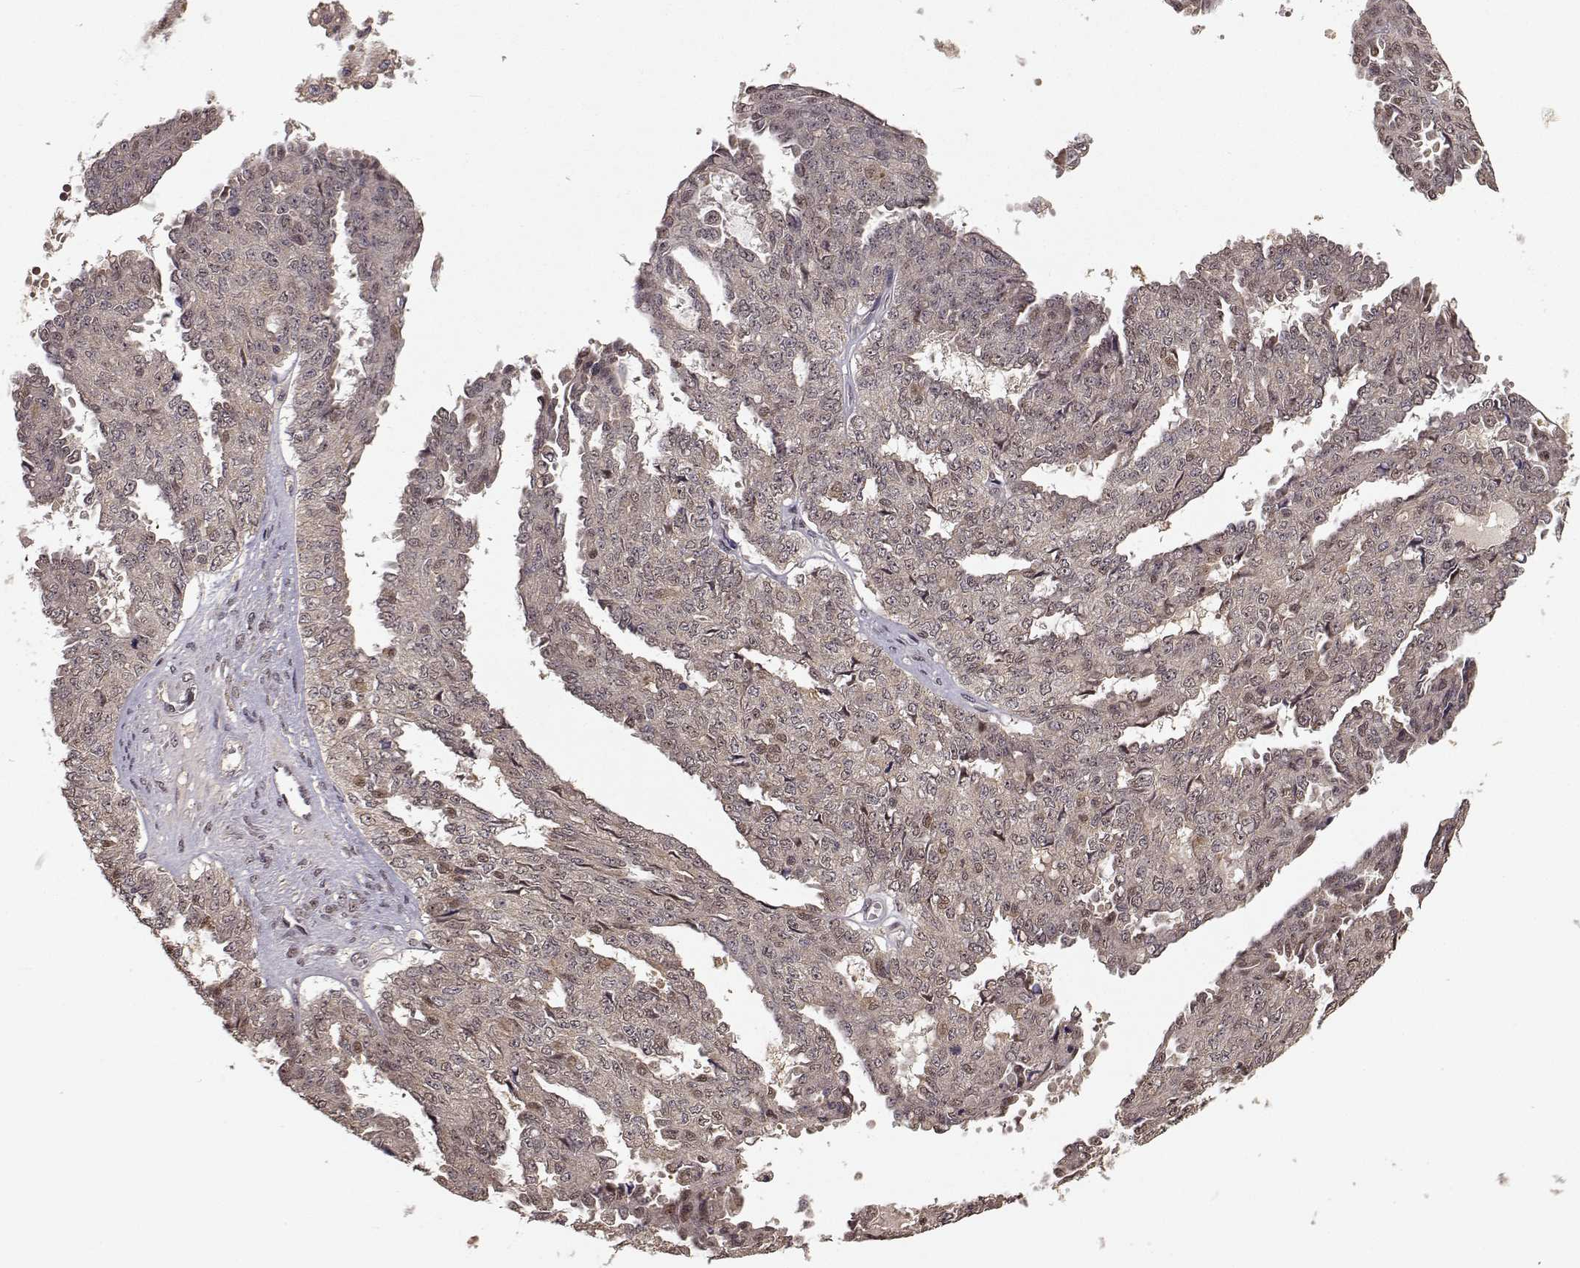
{"staining": {"intensity": "weak", "quantity": "25%-75%", "location": "cytoplasmic/membranous"}, "tissue": "ovarian cancer", "cell_type": "Tumor cells", "image_type": "cancer", "snomed": [{"axis": "morphology", "description": "Cystadenocarcinoma, serous, NOS"}, {"axis": "topography", "description": "Ovary"}], "caption": "This image demonstrates immunohistochemistry (IHC) staining of human ovarian cancer, with low weak cytoplasmic/membranous expression in approximately 25%-75% of tumor cells.", "gene": "PLEKHG3", "patient": {"sex": "female", "age": 71}}